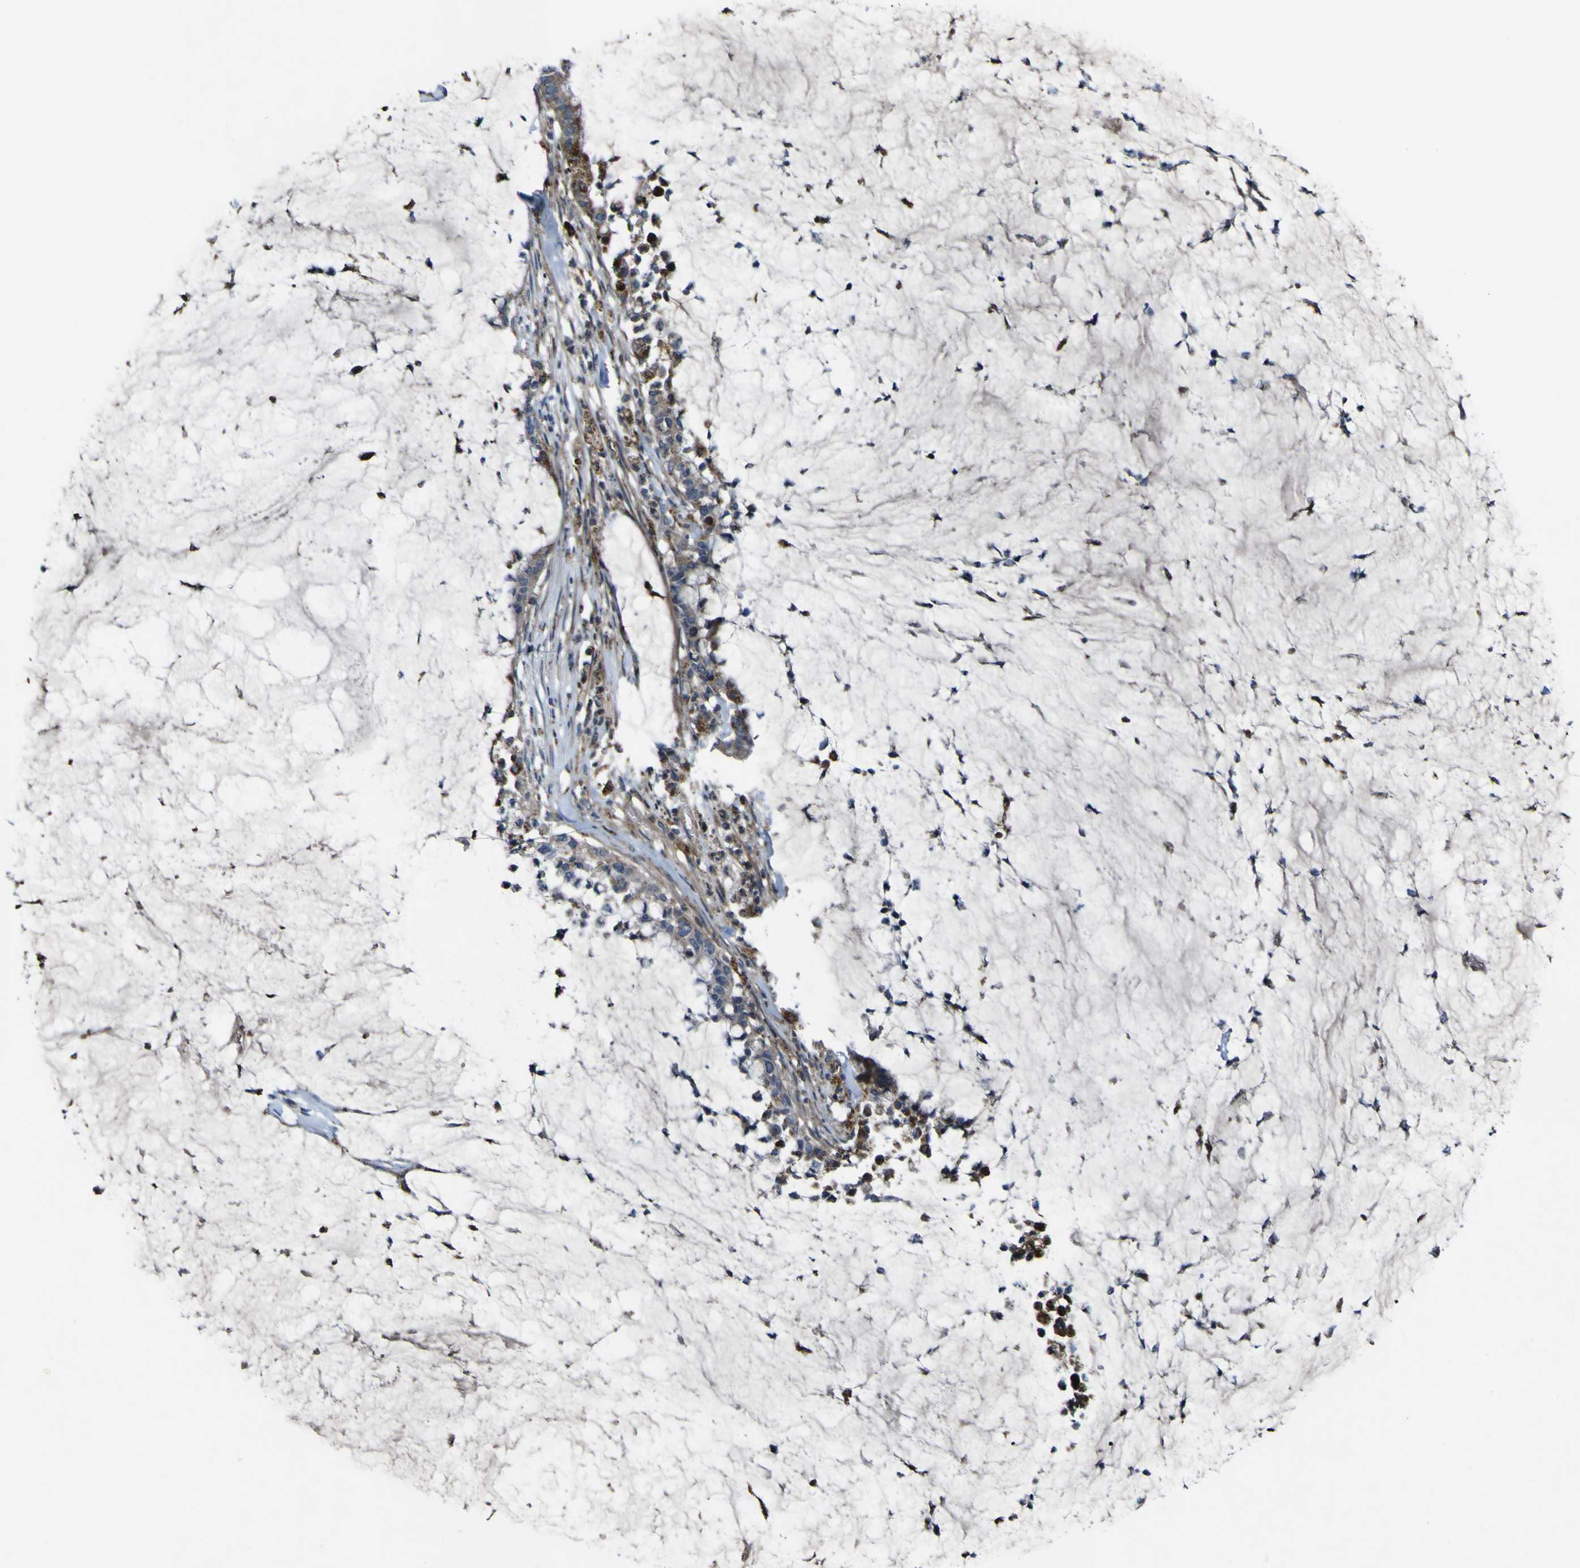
{"staining": {"intensity": "moderate", "quantity": "<25%", "location": "cytoplasmic/membranous"}, "tissue": "pancreatic cancer", "cell_type": "Tumor cells", "image_type": "cancer", "snomed": [{"axis": "morphology", "description": "Adenocarcinoma, NOS"}, {"axis": "topography", "description": "Pancreas"}], "caption": "Brown immunohistochemical staining in human pancreatic adenocarcinoma shows moderate cytoplasmic/membranous positivity in about <25% of tumor cells.", "gene": "GPLD1", "patient": {"sex": "male", "age": 41}}